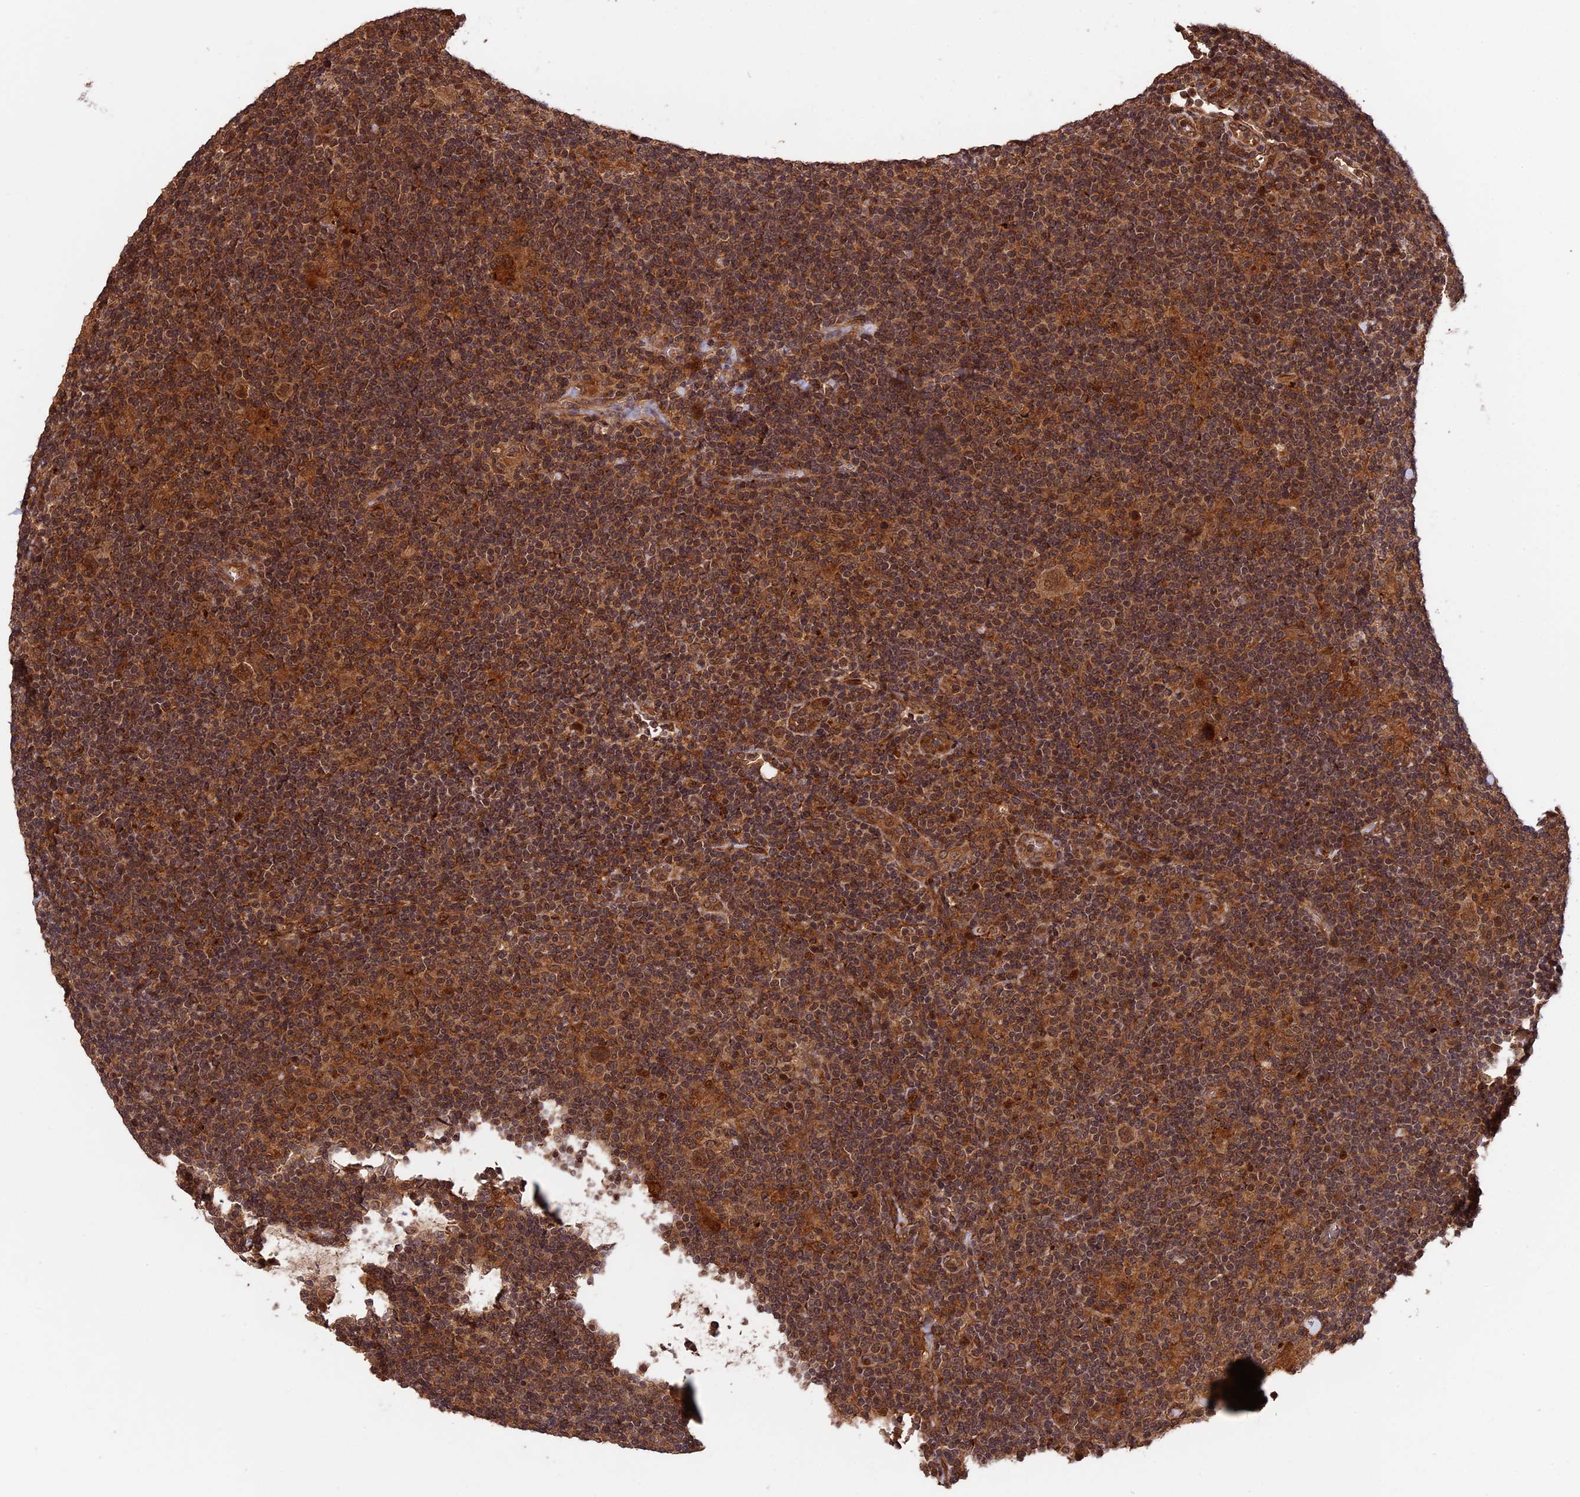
{"staining": {"intensity": "moderate", "quantity": ">75%", "location": "cytoplasmic/membranous,nuclear"}, "tissue": "lymphoma", "cell_type": "Tumor cells", "image_type": "cancer", "snomed": [{"axis": "morphology", "description": "Hodgkin's disease, NOS"}, {"axis": "topography", "description": "Lymph node"}], "caption": "Hodgkin's disease was stained to show a protein in brown. There is medium levels of moderate cytoplasmic/membranous and nuclear positivity in about >75% of tumor cells. (brown staining indicates protein expression, while blue staining denotes nuclei).", "gene": "ESCO1", "patient": {"sex": "female", "age": 57}}